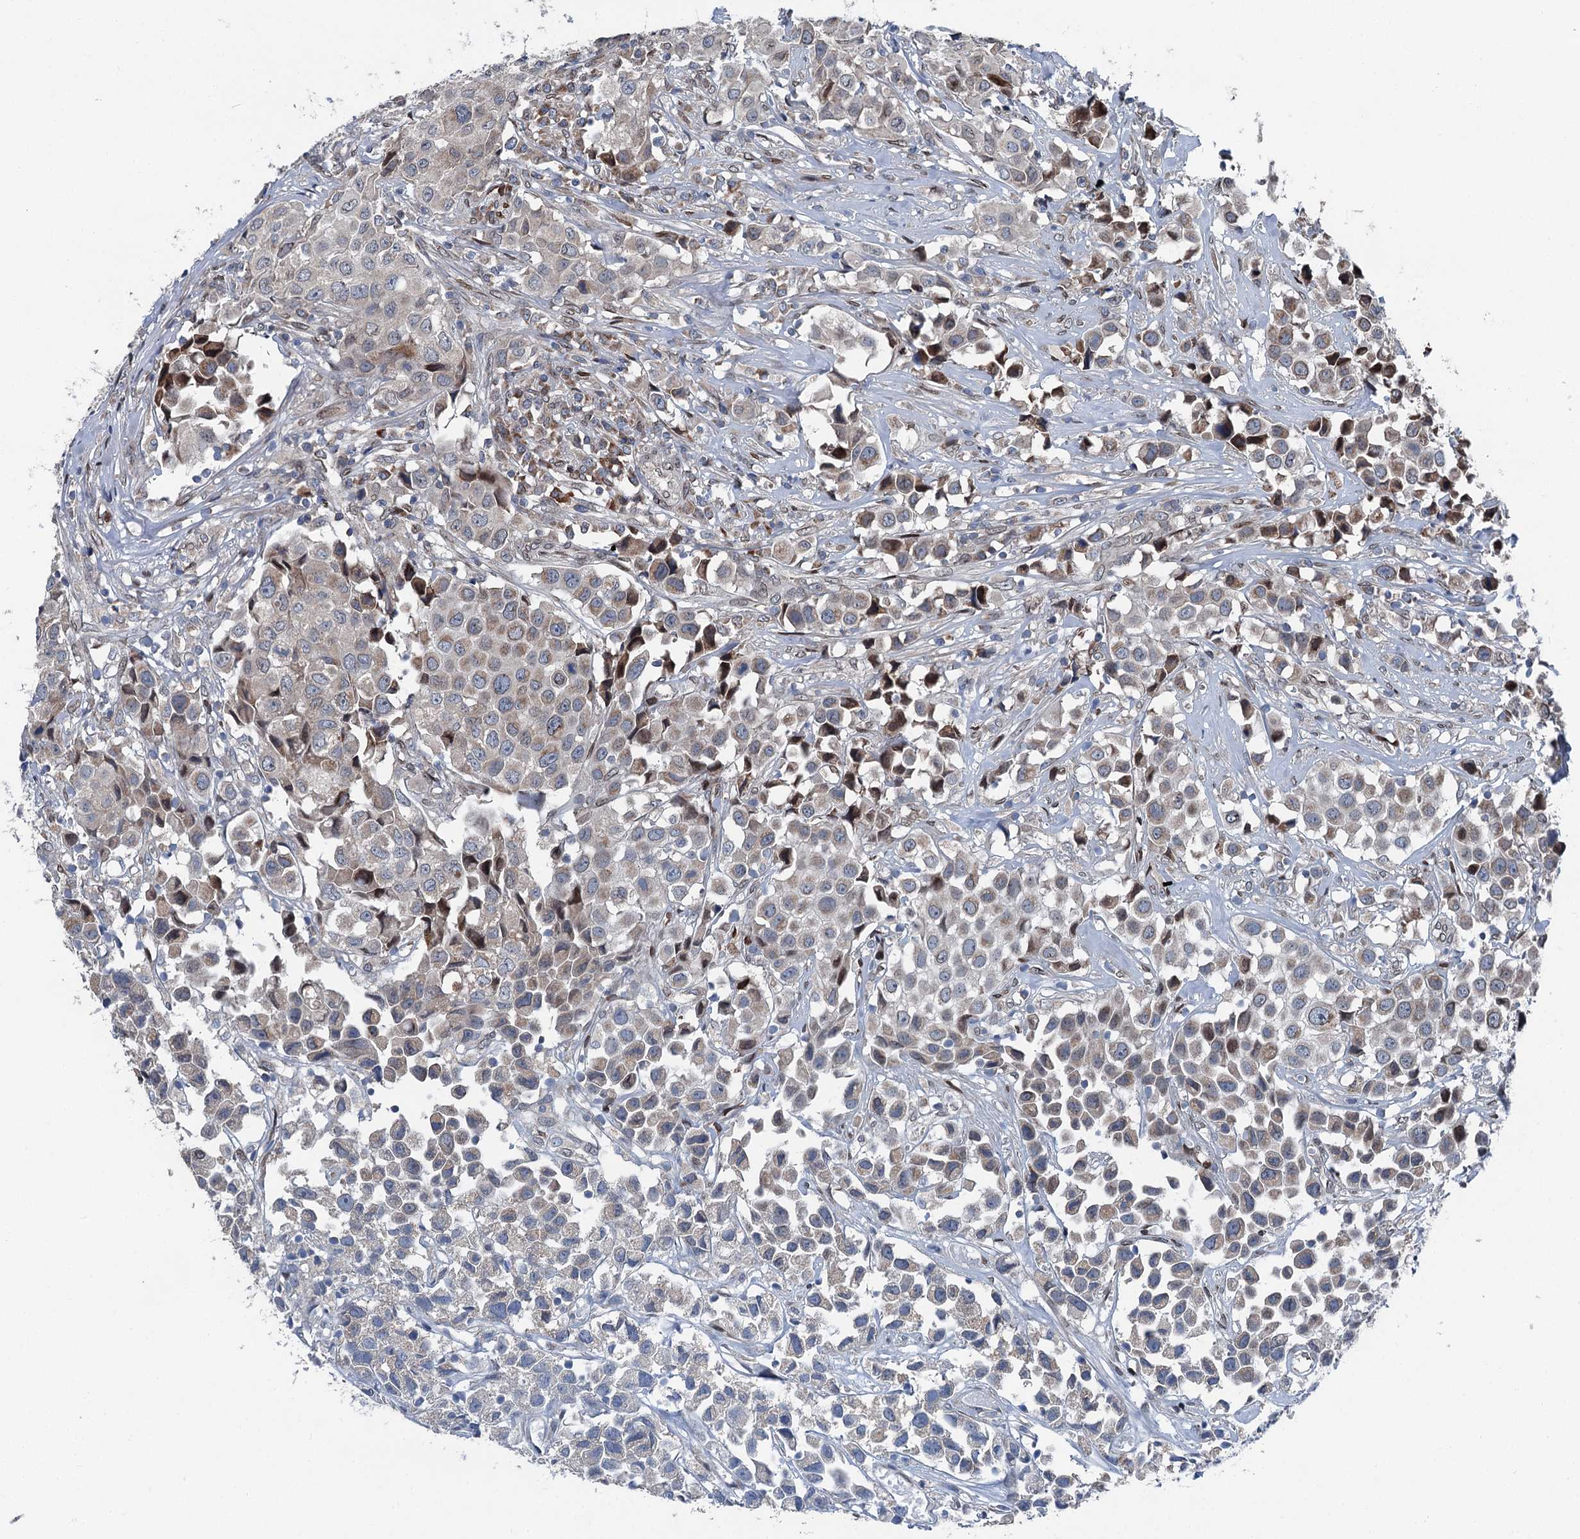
{"staining": {"intensity": "moderate", "quantity": "<25%", "location": "cytoplasmic/membranous"}, "tissue": "urothelial cancer", "cell_type": "Tumor cells", "image_type": "cancer", "snomed": [{"axis": "morphology", "description": "Urothelial carcinoma, High grade"}, {"axis": "topography", "description": "Urinary bladder"}], "caption": "Immunohistochemistry (IHC) photomicrograph of neoplastic tissue: urothelial cancer stained using immunohistochemistry shows low levels of moderate protein expression localized specifically in the cytoplasmic/membranous of tumor cells, appearing as a cytoplasmic/membranous brown color.", "gene": "MRPL14", "patient": {"sex": "female", "age": 75}}